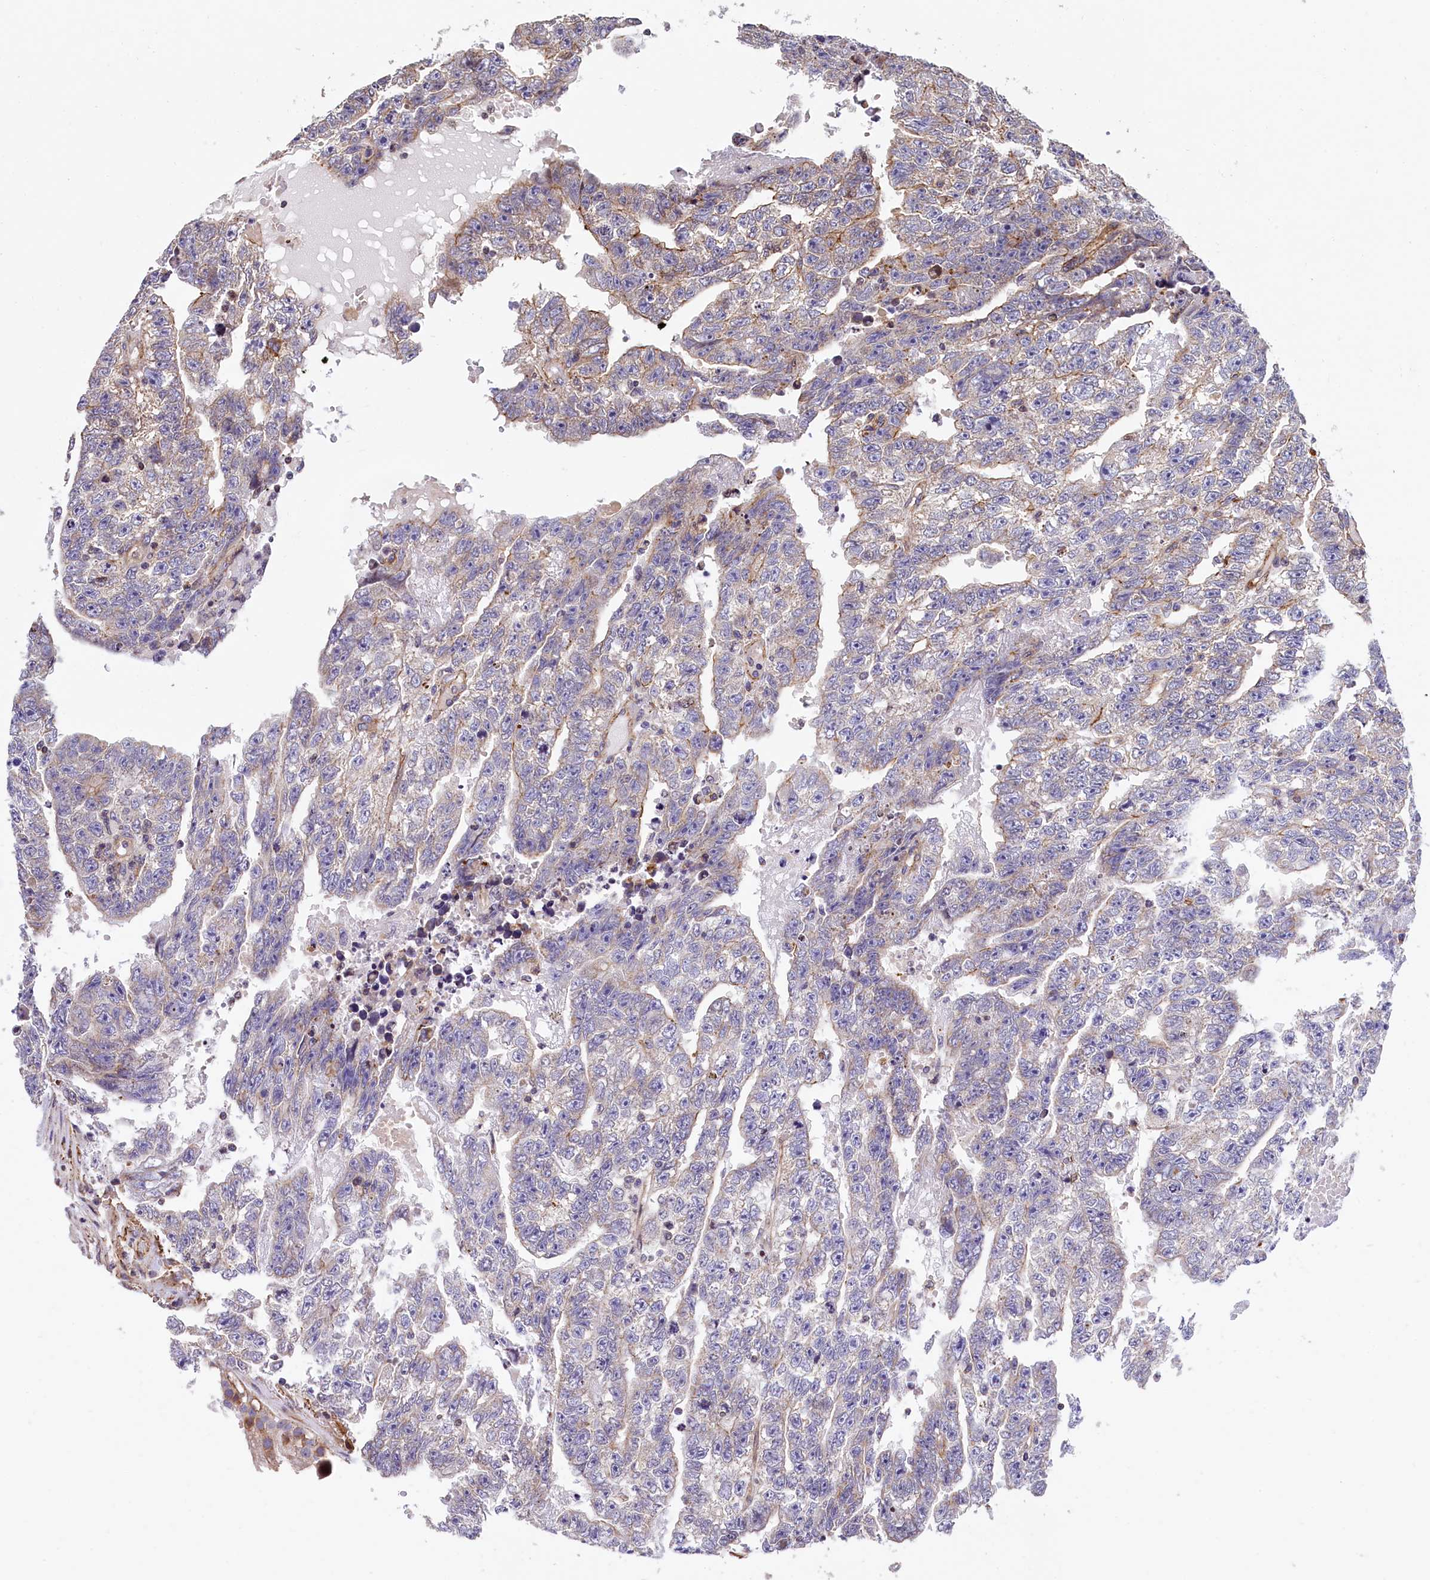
{"staining": {"intensity": "weak", "quantity": "<25%", "location": "cytoplasmic/membranous"}, "tissue": "testis cancer", "cell_type": "Tumor cells", "image_type": "cancer", "snomed": [{"axis": "morphology", "description": "Carcinoma, Embryonal, NOS"}, {"axis": "topography", "description": "Testis"}], "caption": "High magnification brightfield microscopy of testis cancer (embryonal carcinoma) stained with DAB (brown) and counterstained with hematoxylin (blue): tumor cells show no significant staining. (Brightfield microscopy of DAB immunohistochemistry (IHC) at high magnification).", "gene": "ZNF2", "patient": {"sex": "male", "age": 25}}